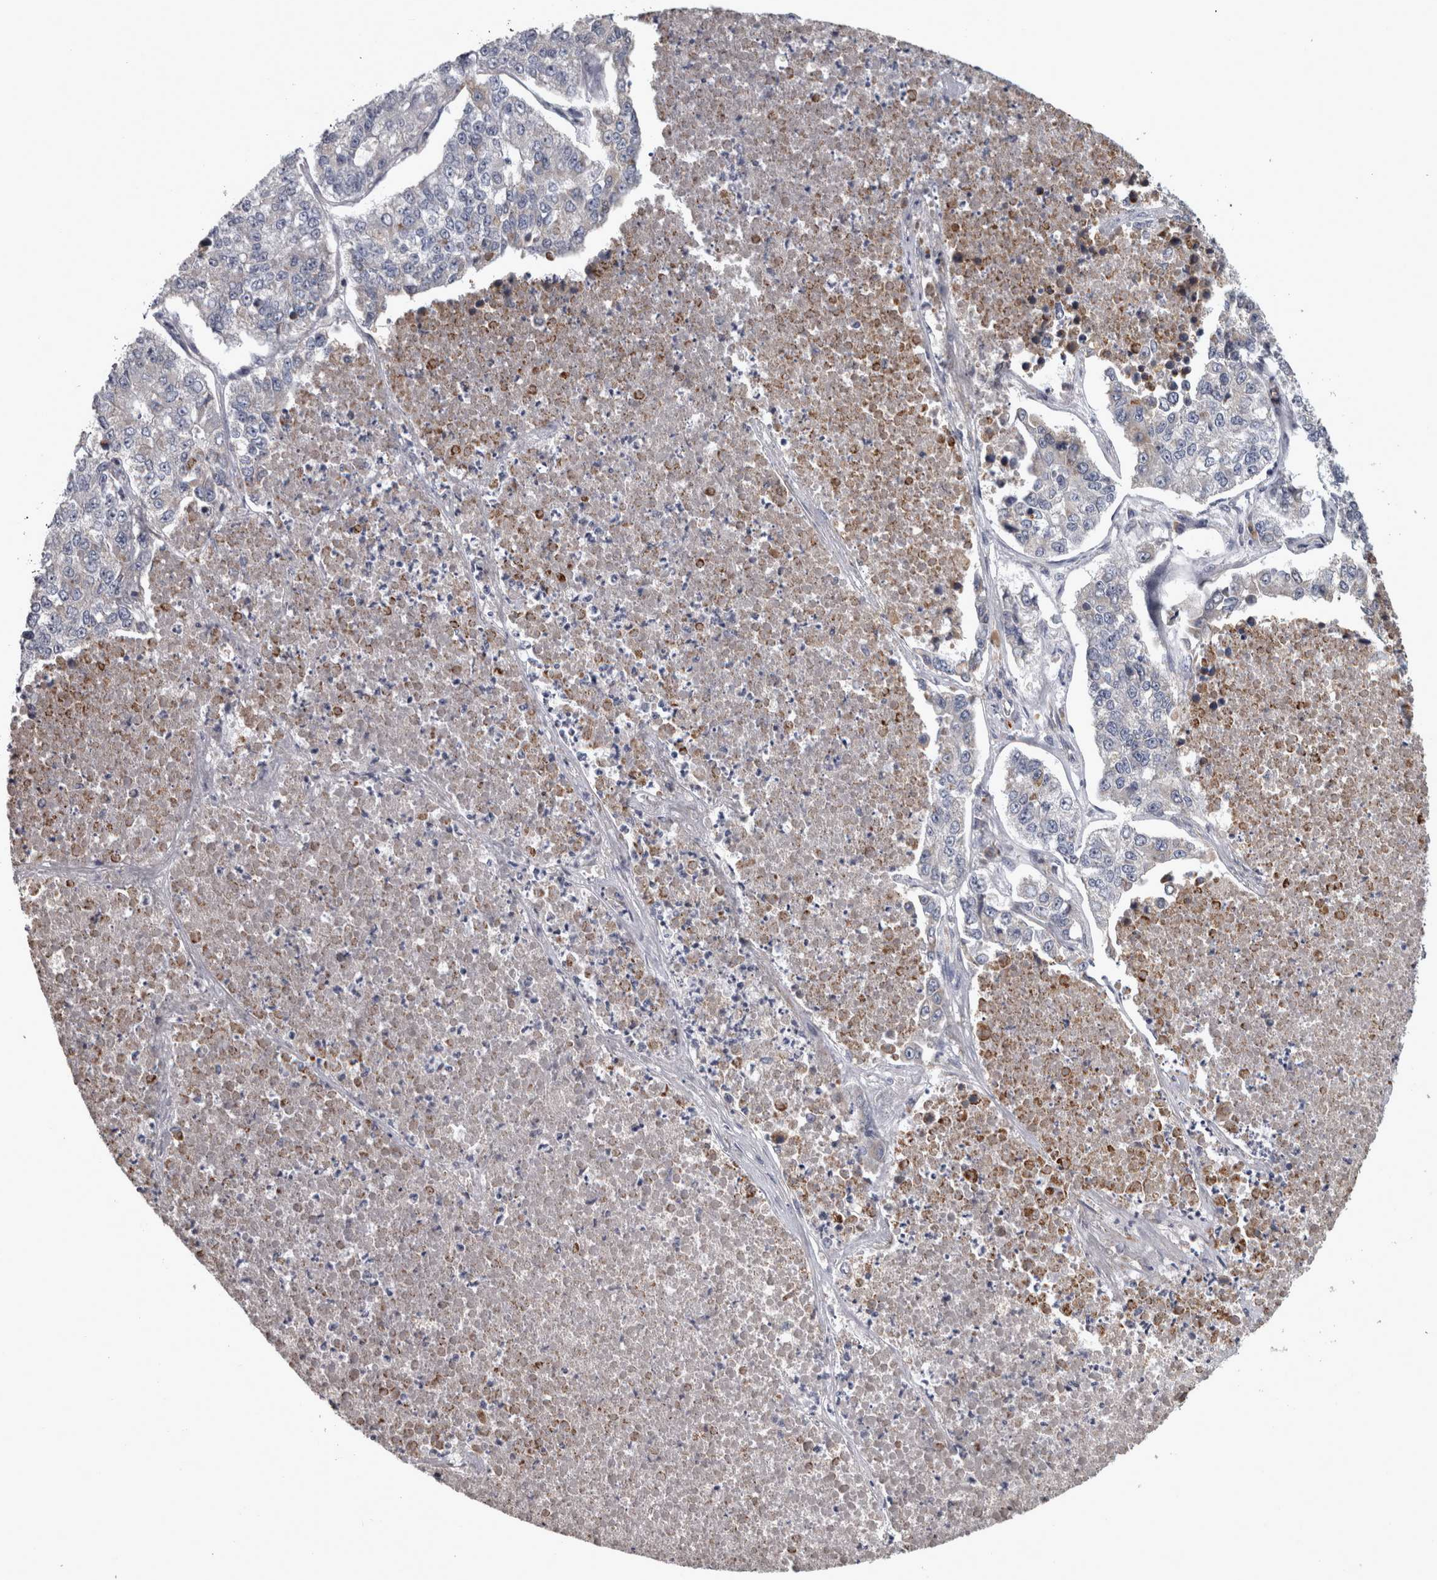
{"staining": {"intensity": "negative", "quantity": "none", "location": "none"}, "tissue": "lung cancer", "cell_type": "Tumor cells", "image_type": "cancer", "snomed": [{"axis": "morphology", "description": "Adenocarcinoma, NOS"}, {"axis": "topography", "description": "Lung"}], "caption": "Immunohistochemical staining of human lung cancer reveals no significant positivity in tumor cells.", "gene": "DBT", "patient": {"sex": "male", "age": 49}}